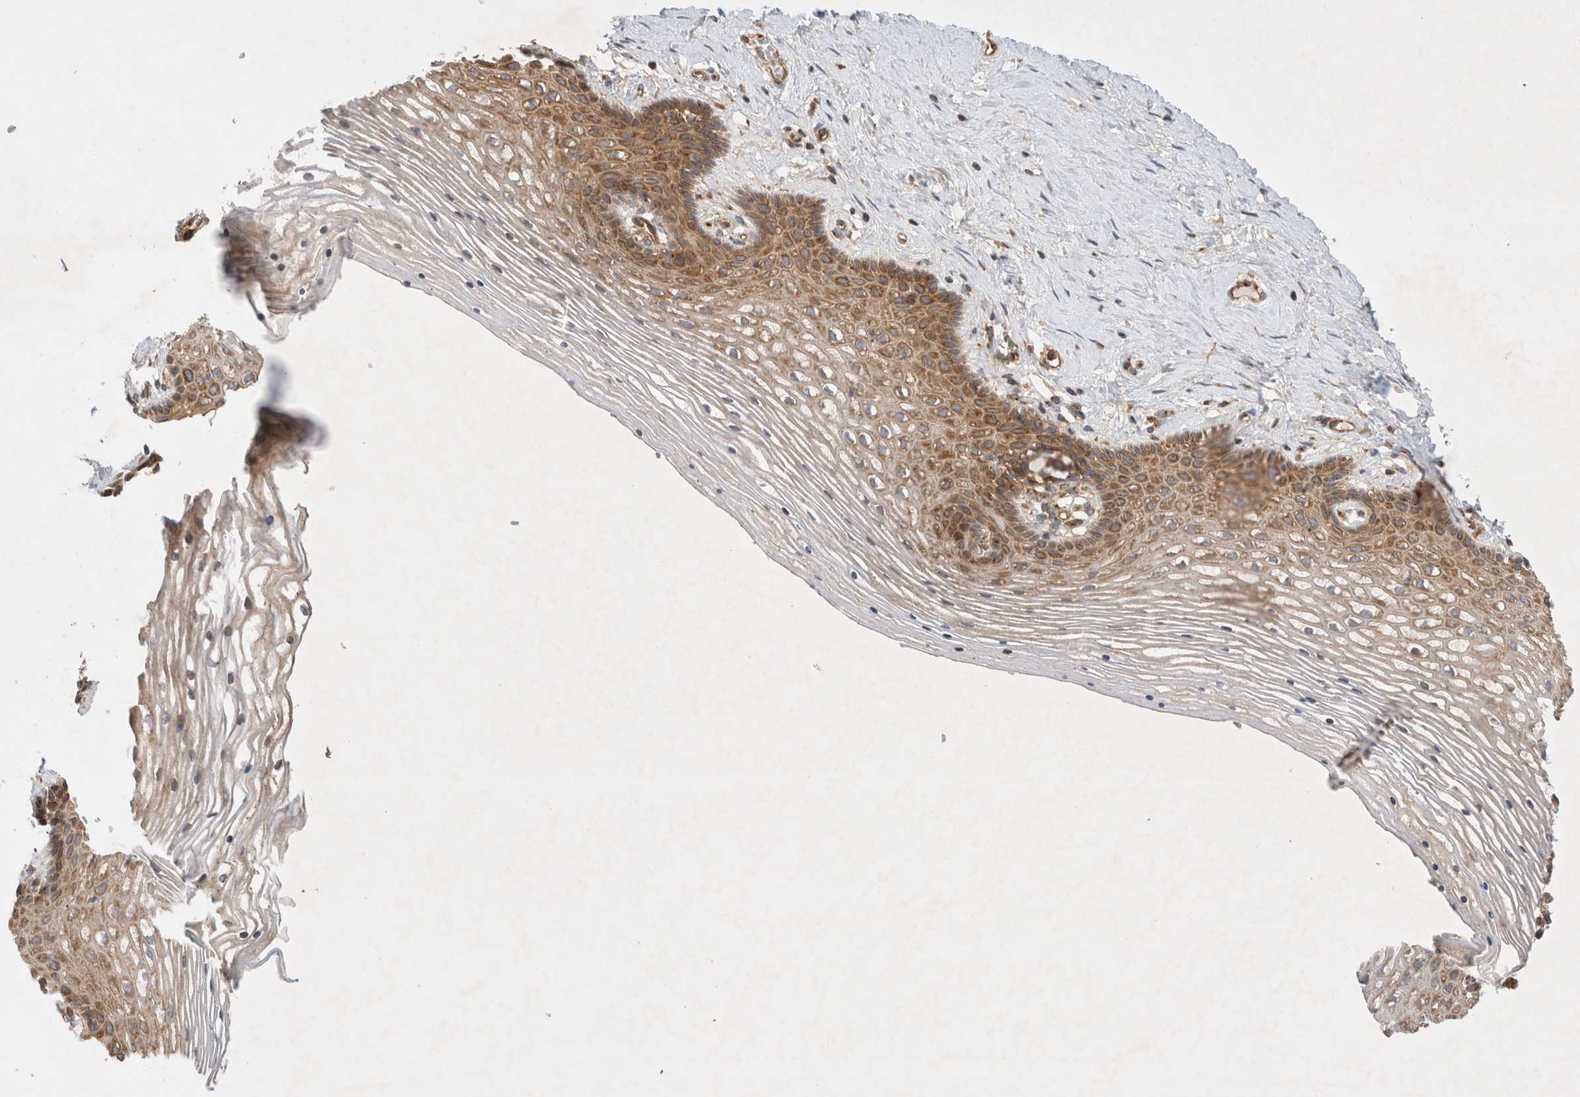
{"staining": {"intensity": "moderate", "quantity": "25%-75%", "location": "cytoplasmic/membranous"}, "tissue": "vagina", "cell_type": "Squamous epithelial cells", "image_type": "normal", "snomed": [{"axis": "morphology", "description": "Normal tissue, NOS"}, {"axis": "topography", "description": "Vagina"}], "caption": "Squamous epithelial cells exhibit moderate cytoplasmic/membranous expression in about 25%-75% of cells in normal vagina.", "gene": "GPR150", "patient": {"sex": "female", "age": 32}}